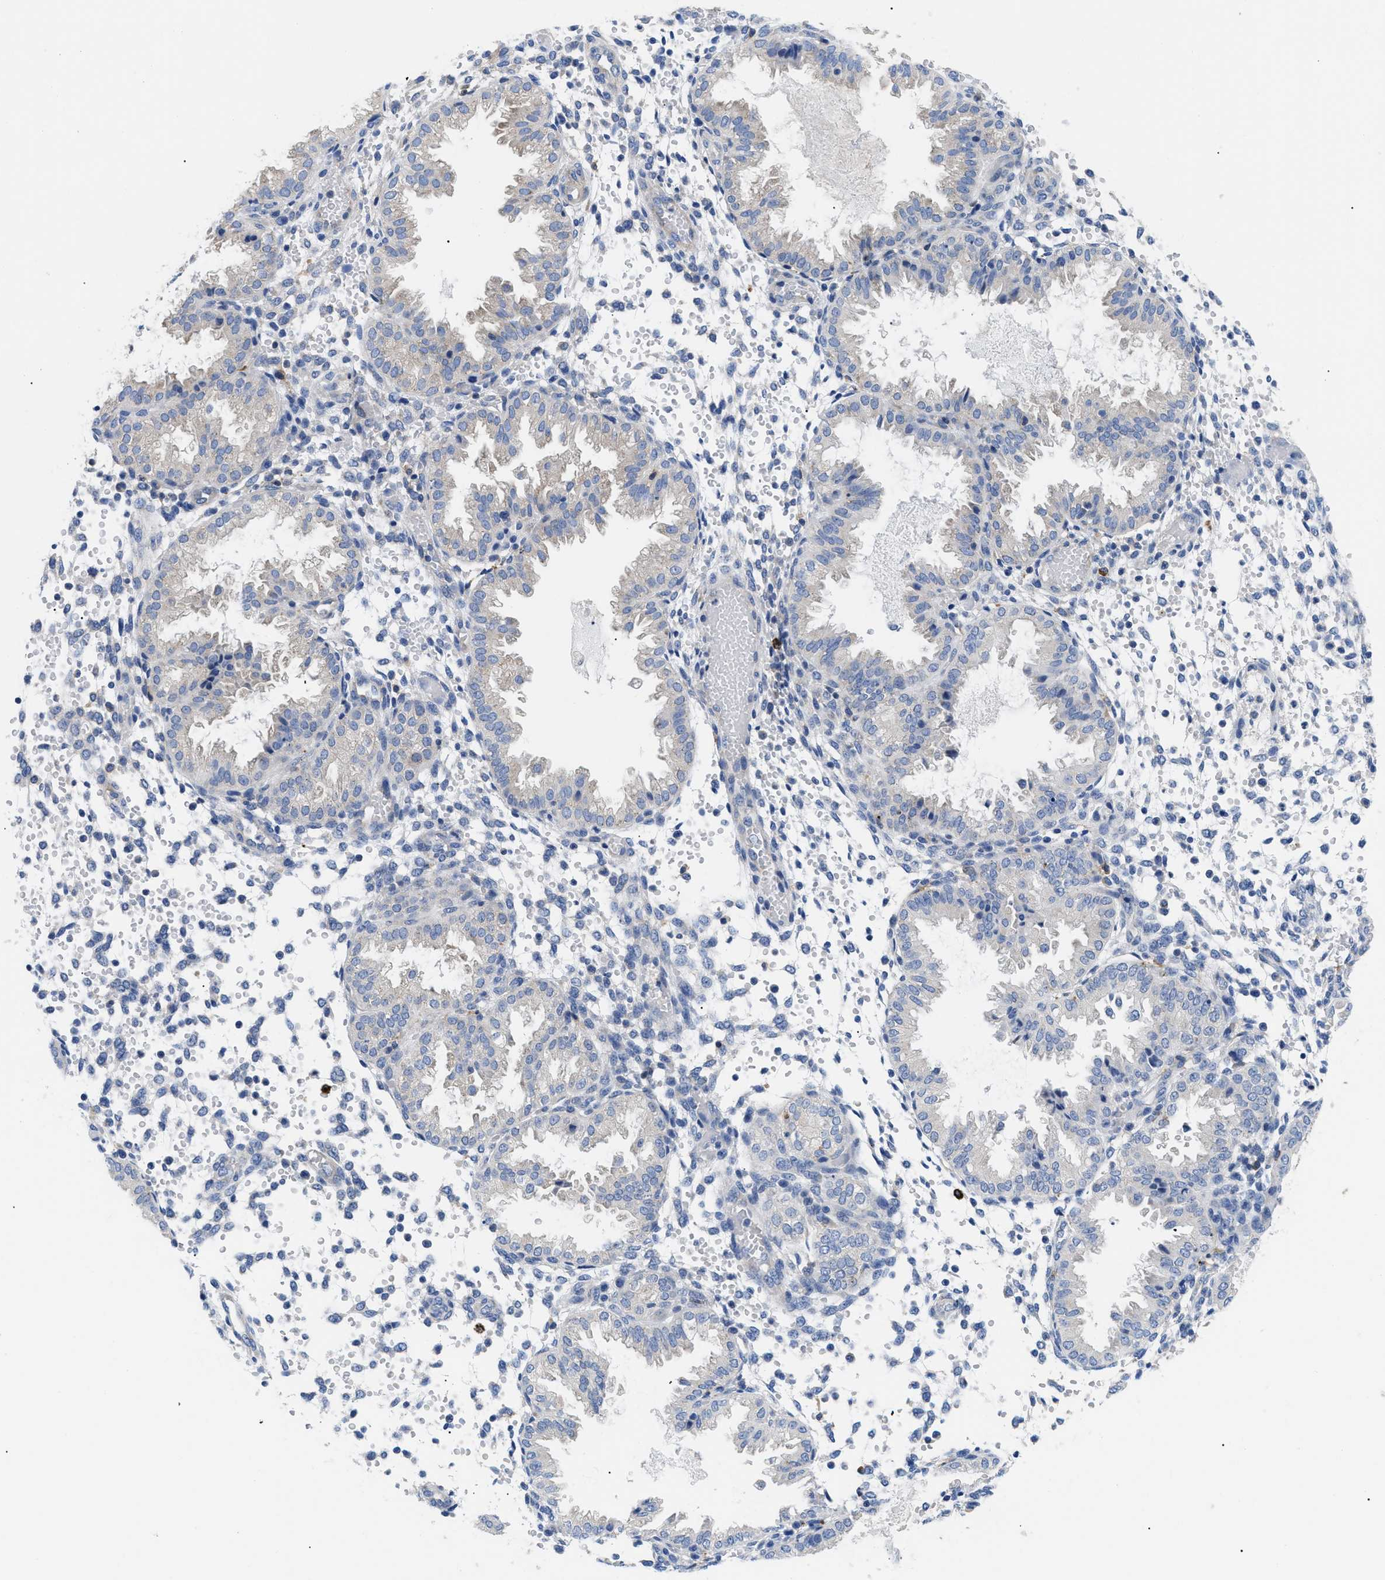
{"staining": {"intensity": "moderate", "quantity": "<25%", "location": "cytoplasmic/membranous"}, "tissue": "endometrium", "cell_type": "Cells in endometrial stroma", "image_type": "normal", "snomed": [{"axis": "morphology", "description": "Normal tissue, NOS"}, {"axis": "topography", "description": "Endometrium"}], "caption": "Brown immunohistochemical staining in normal endometrium exhibits moderate cytoplasmic/membranous expression in approximately <25% of cells in endometrial stroma.", "gene": "HLA", "patient": {"sex": "female", "age": 33}}